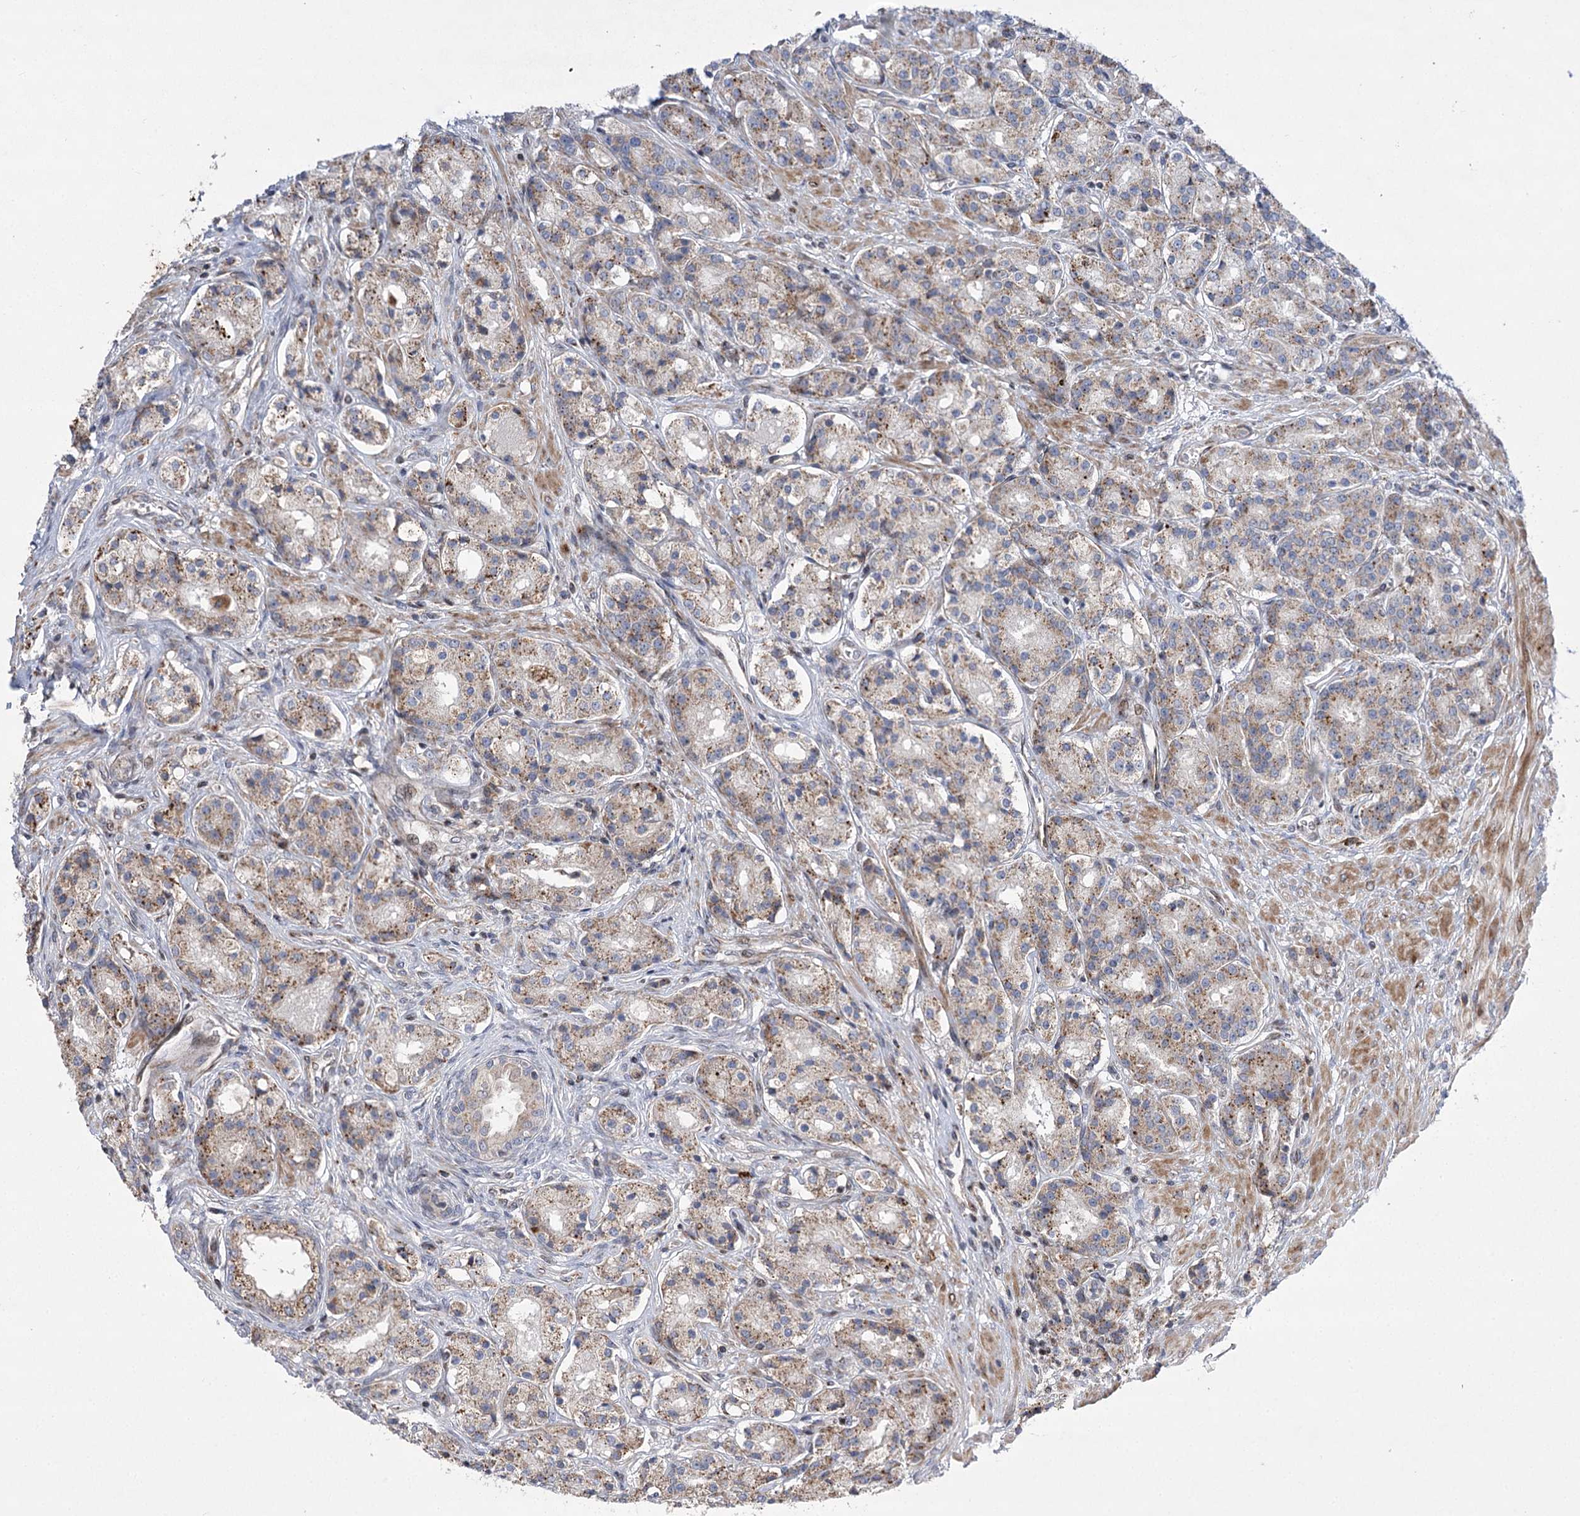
{"staining": {"intensity": "weak", "quantity": ">75%", "location": "cytoplasmic/membranous"}, "tissue": "prostate cancer", "cell_type": "Tumor cells", "image_type": "cancer", "snomed": [{"axis": "morphology", "description": "Adenocarcinoma, High grade"}, {"axis": "topography", "description": "Prostate"}], "caption": "Immunohistochemical staining of human prostate cancer (high-grade adenocarcinoma) displays low levels of weak cytoplasmic/membranous protein staining in approximately >75% of tumor cells.", "gene": "NME7", "patient": {"sex": "male", "age": 60}}